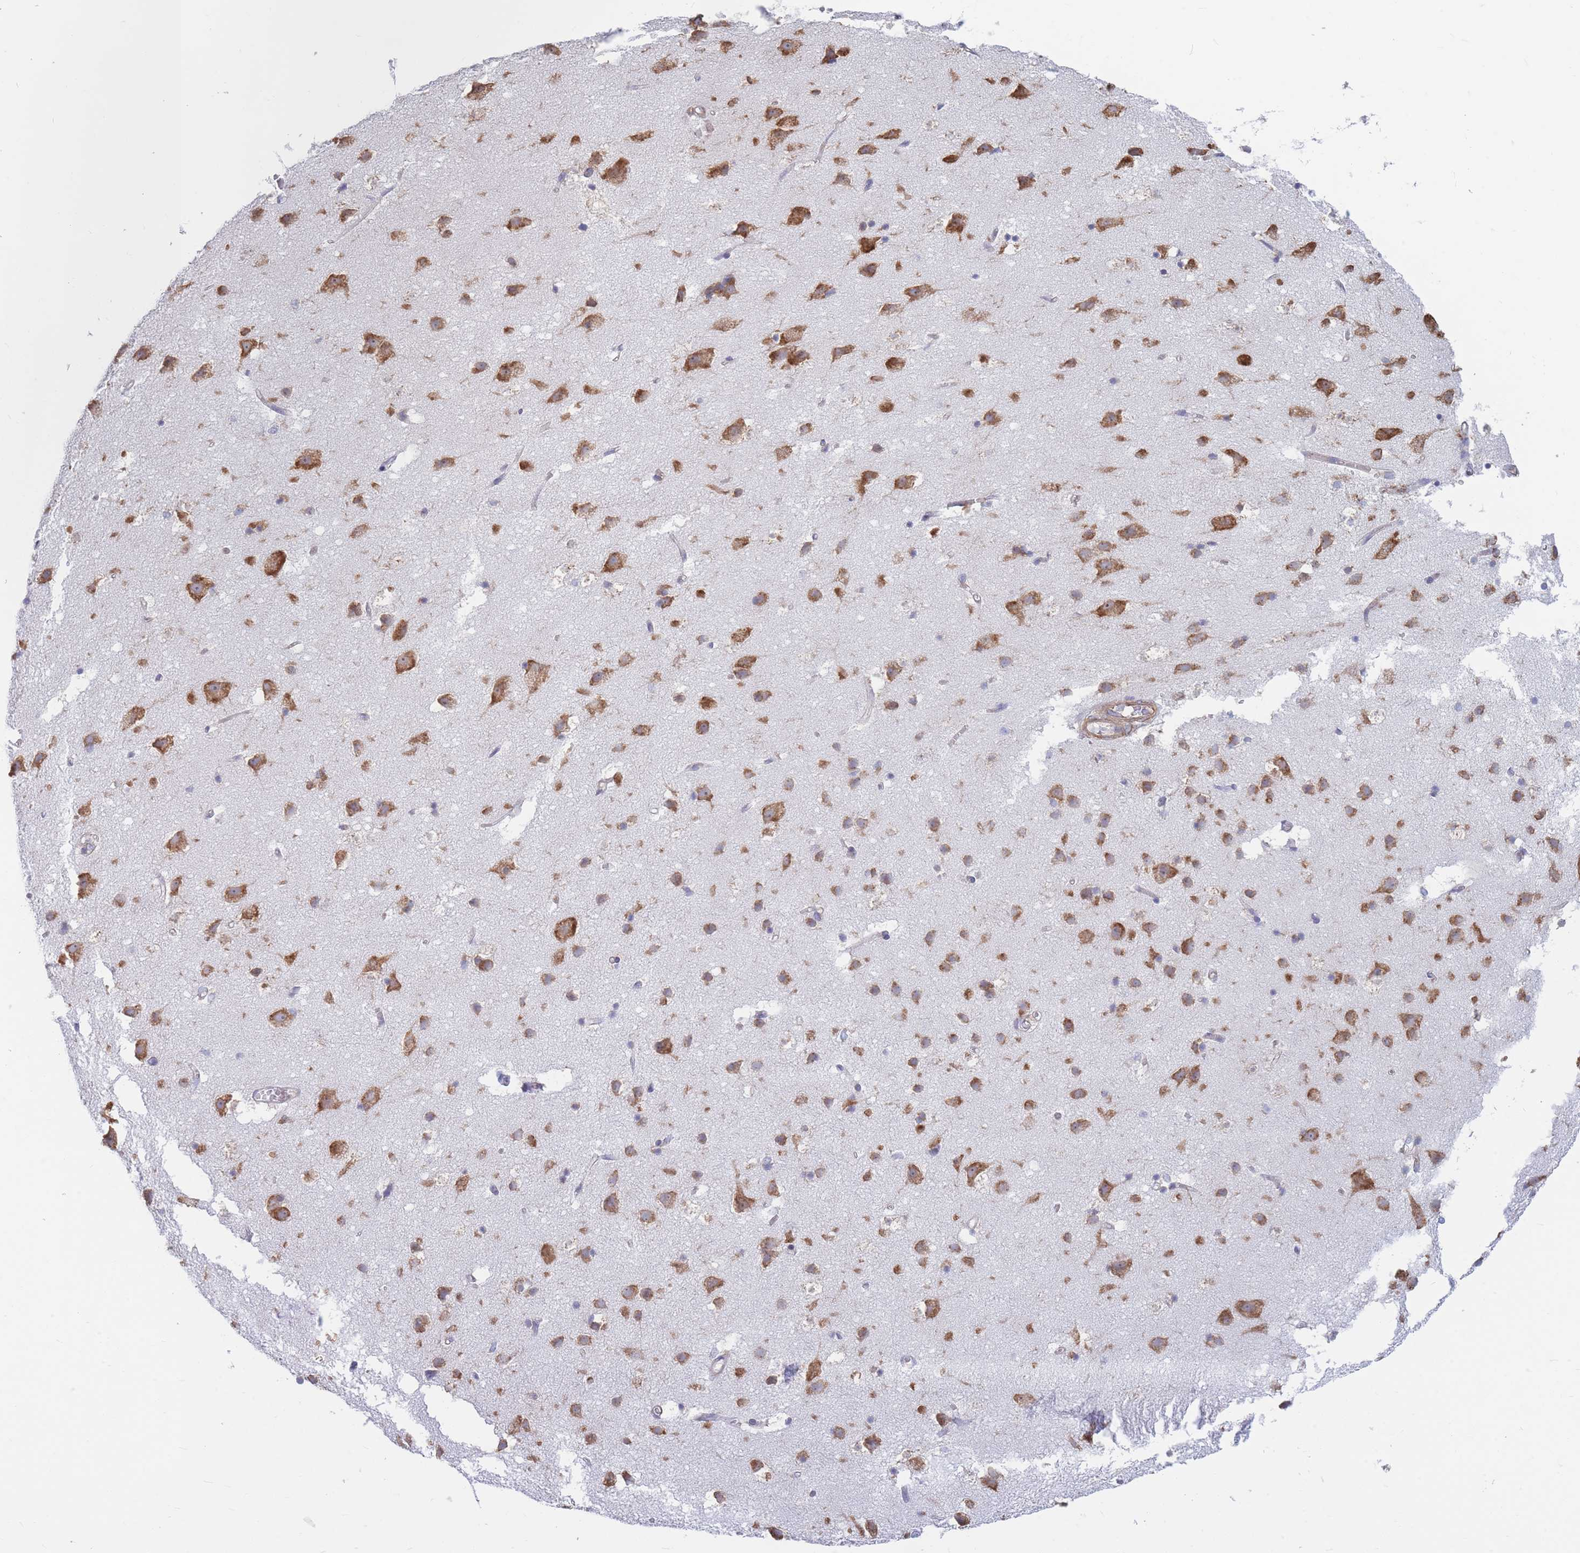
{"staining": {"intensity": "weak", "quantity": "25%-75%", "location": "cytoplasmic/membranous"}, "tissue": "cerebral cortex", "cell_type": "Endothelial cells", "image_type": "normal", "snomed": [{"axis": "morphology", "description": "Normal tissue, NOS"}, {"axis": "topography", "description": "Cerebral cortex"}], "caption": "Immunohistochemical staining of normal human cerebral cortex reveals 25%-75% levels of weak cytoplasmic/membranous protein positivity in about 25%-75% of endothelial cells. The protein of interest is shown in brown color, while the nuclei are stained blue.", "gene": "RPL8", "patient": {"sex": "male", "age": 54}}